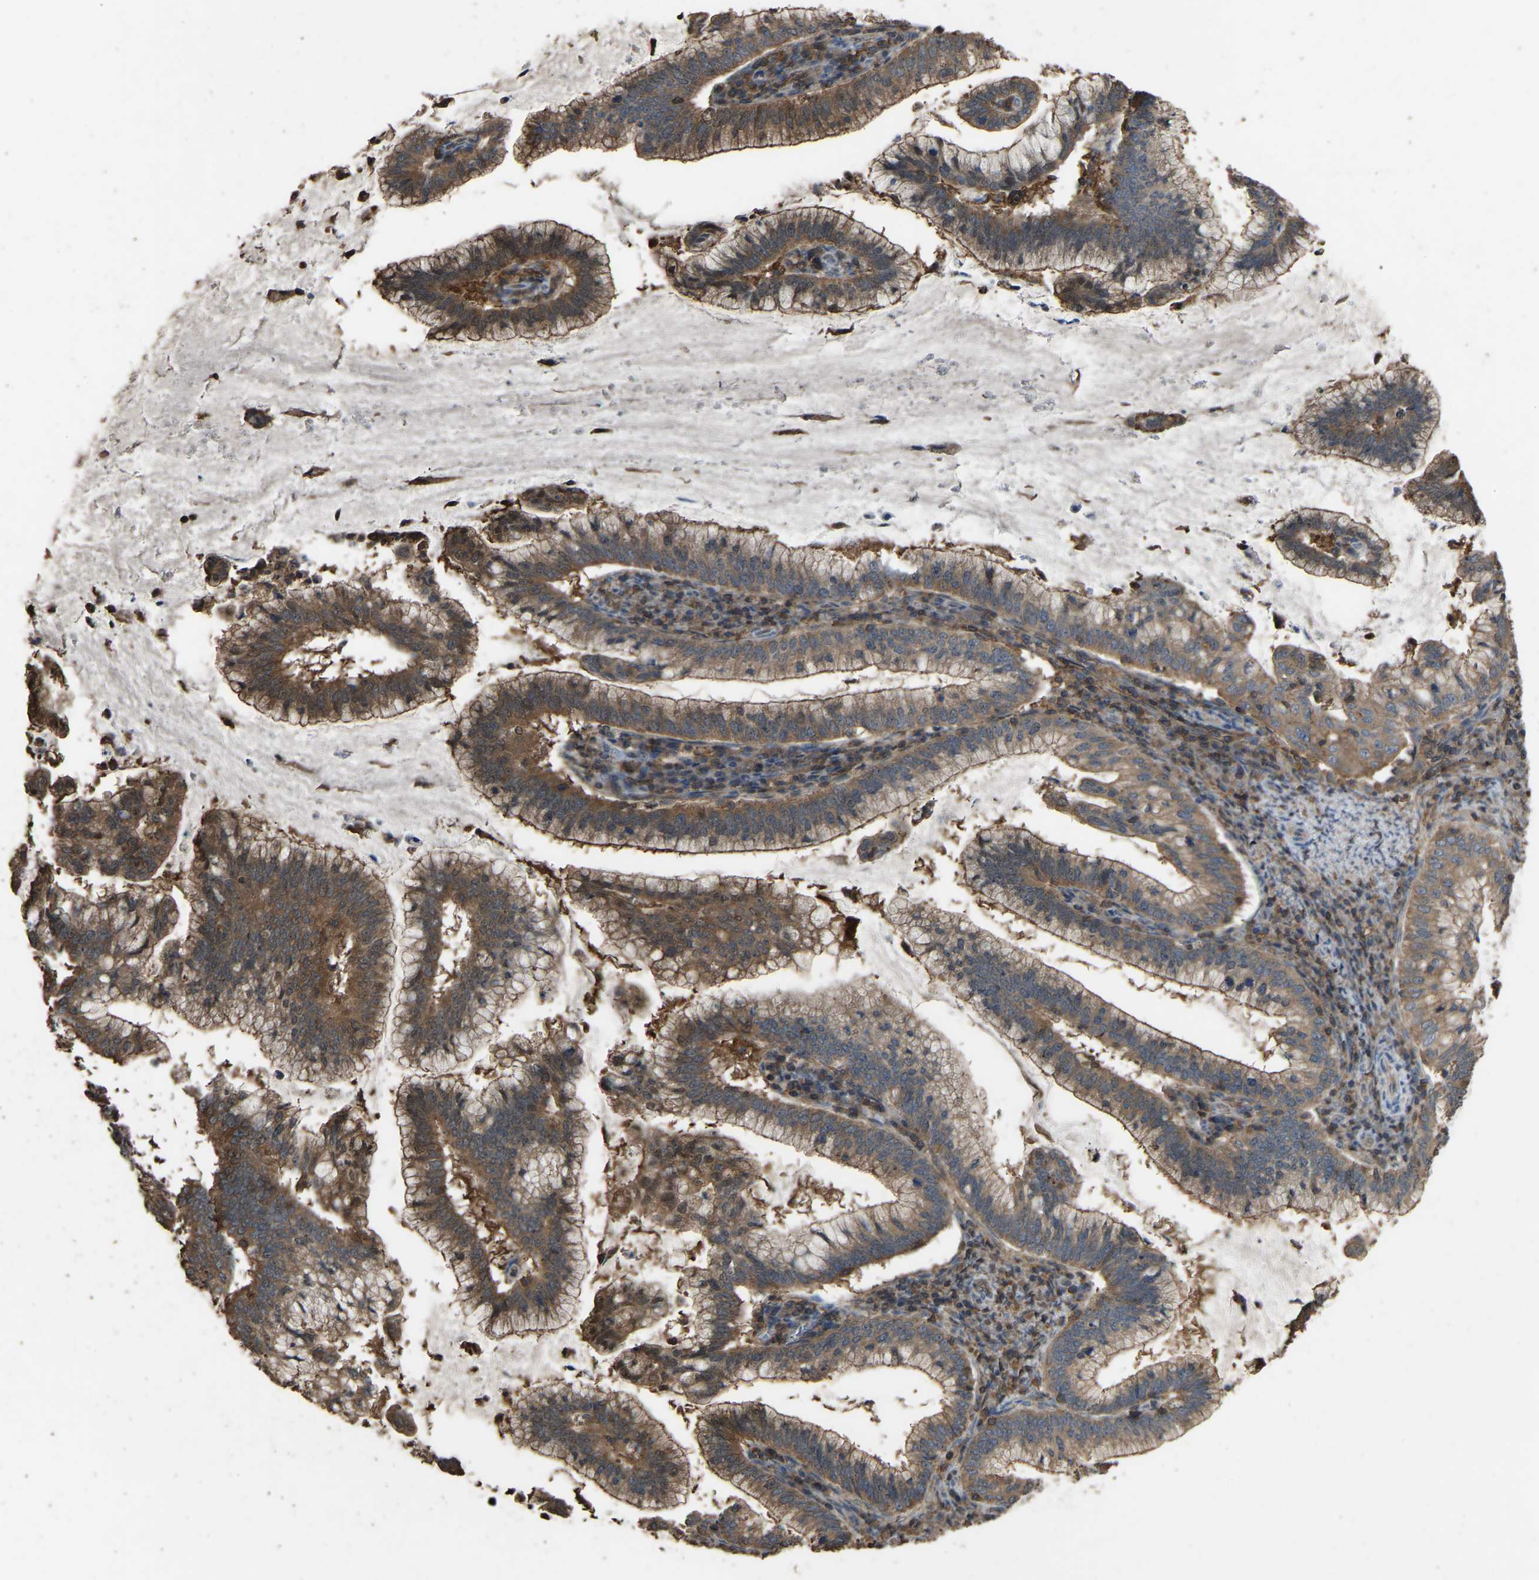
{"staining": {"intensity": "moderate", "quantity": ">75%", "location": "cytoplasmic/membranous"}, "tissue": "cervical cancer", "cell_type": "Tumor cells", "image_type": "cancer", "snomed": [{"axis": "morphology", "description": "Adenocarcinoma, NOS"}, {"axis": "topography", "description": "Cervix"}], "caption": "Cervical adenocarcinoma stained with a brown dye demonstrates moderate cytoplasmic/membranous positive expression in about >75% of tumor cells.", "gene": "FHIT", "patient": {"sex": "female", "age": 36}}